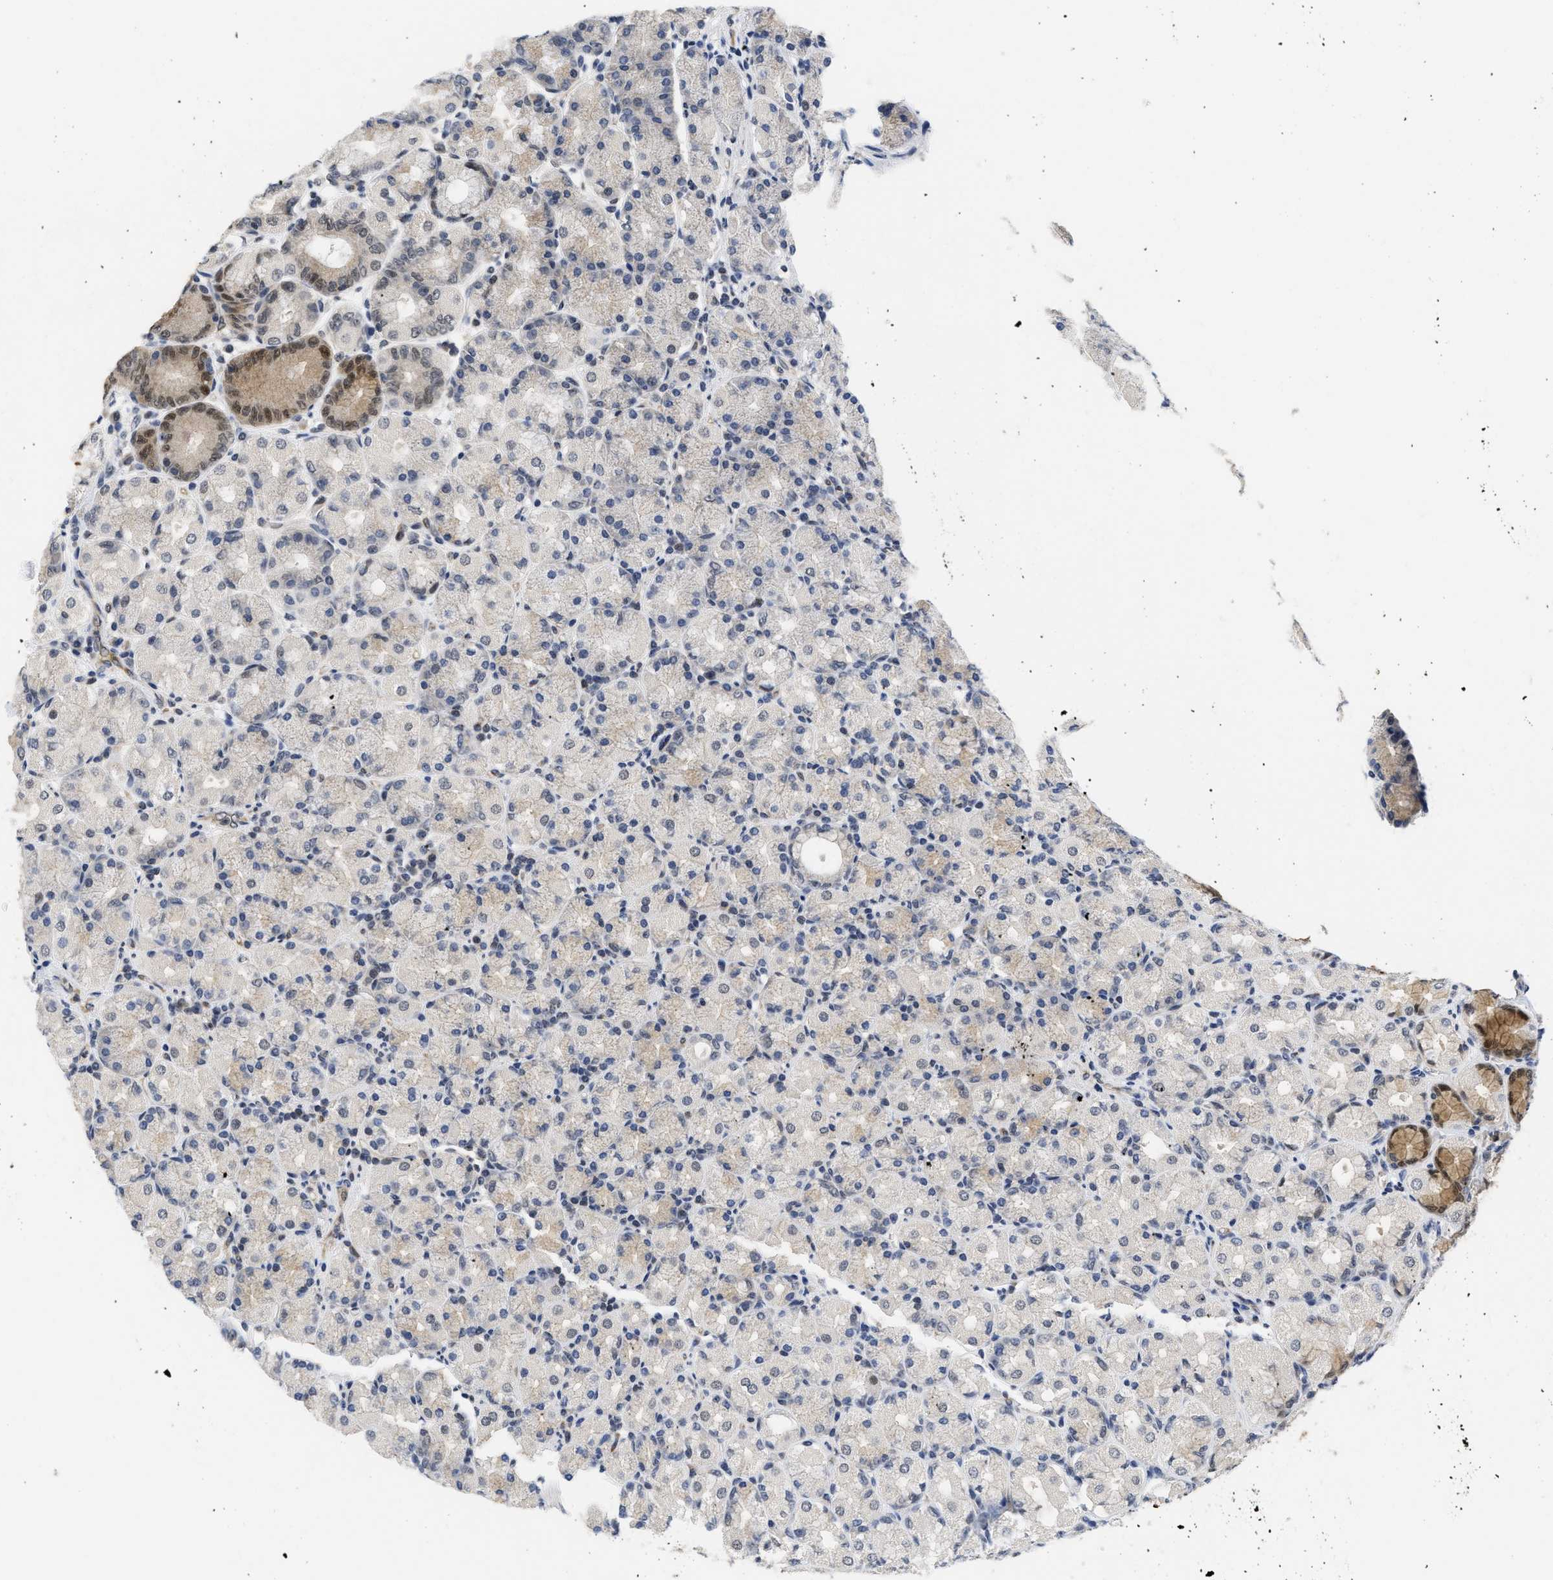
{"staining": {"intensity": "strong", "quantity": "<25%", "location": "cytoplasmic/membranous,nuclear"}, "tissue": "stomach", "cell_type": "Glandular cells", "image_type": "normal", "snomed": [{"axis": "morphology", "description": "Normal tissue, NOS"}, {"axis": "topography", "description": "Stomach, upper"}], "caption": "Approximately <25% of glandular cells in normal stomach demonstrate strong cytoplasmic/membranous,nuclear protein staining as visualized by brown immunohistochemical staining.", "gene": "HIF1A", "patient": {"sex": "male", "age": 68}}